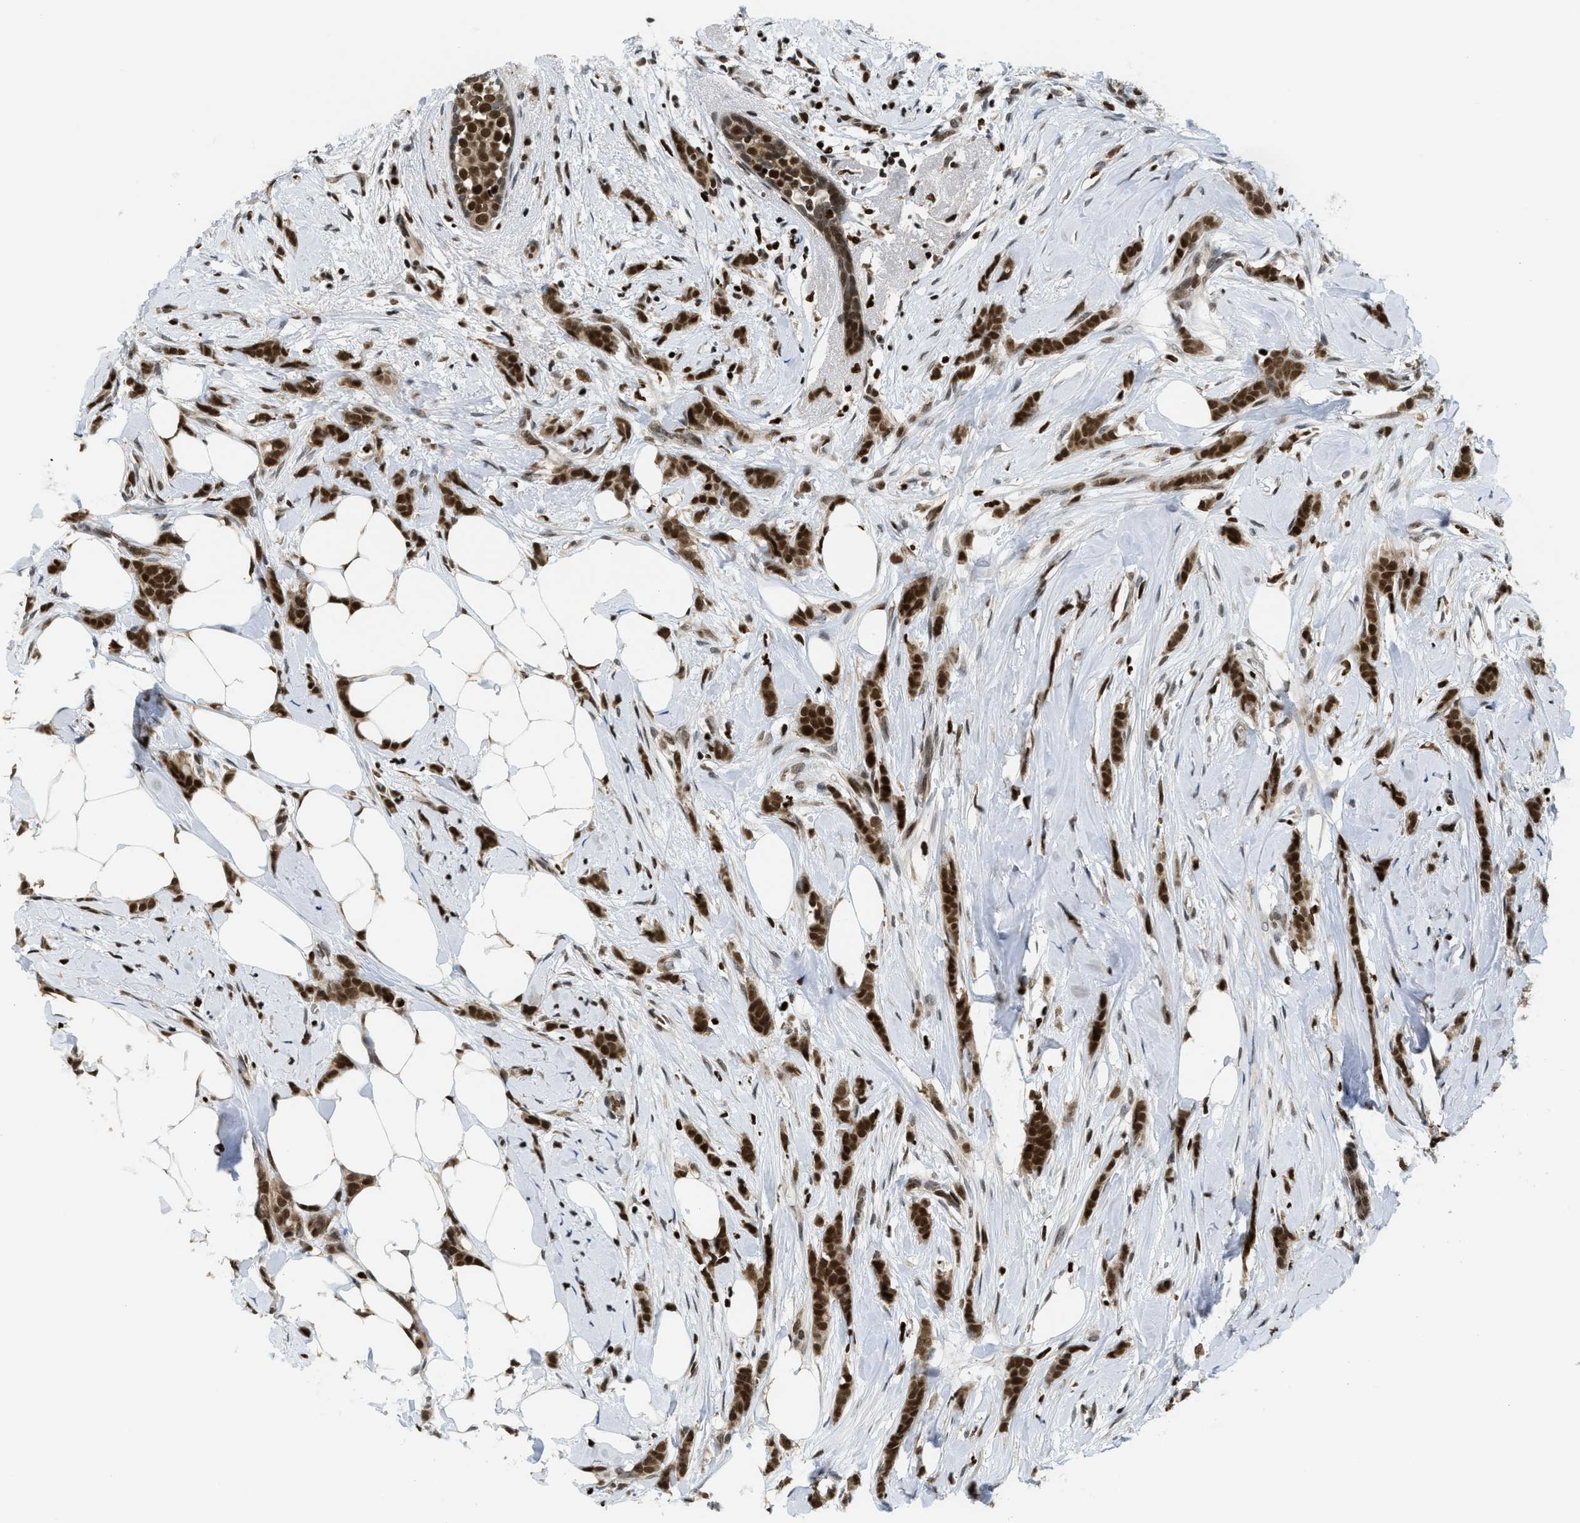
{"staining": {"intensity": "strong", "quantity": ">75%", "location": "nuclear"}, "tissue": "breast cancer", "cell_type": "Tumor cells", "image_type": "cancer", "snomed": [{"axis": "morphology", "description": "Lobular carcinoma, in situ"}, {"axis": "morphology", "description": "Lobular carcinoma"}, {"axis": "topography", "description": "Breast"}], "caption": "A high-resolution image shows immunohistochemistry (IHC) staining of breast lobular carcinoma, which displays strong nuclear staining in approximately >75% of tumor cells.", "gene": "RFX5", "patient": {"sex": "female", "age": 41}}